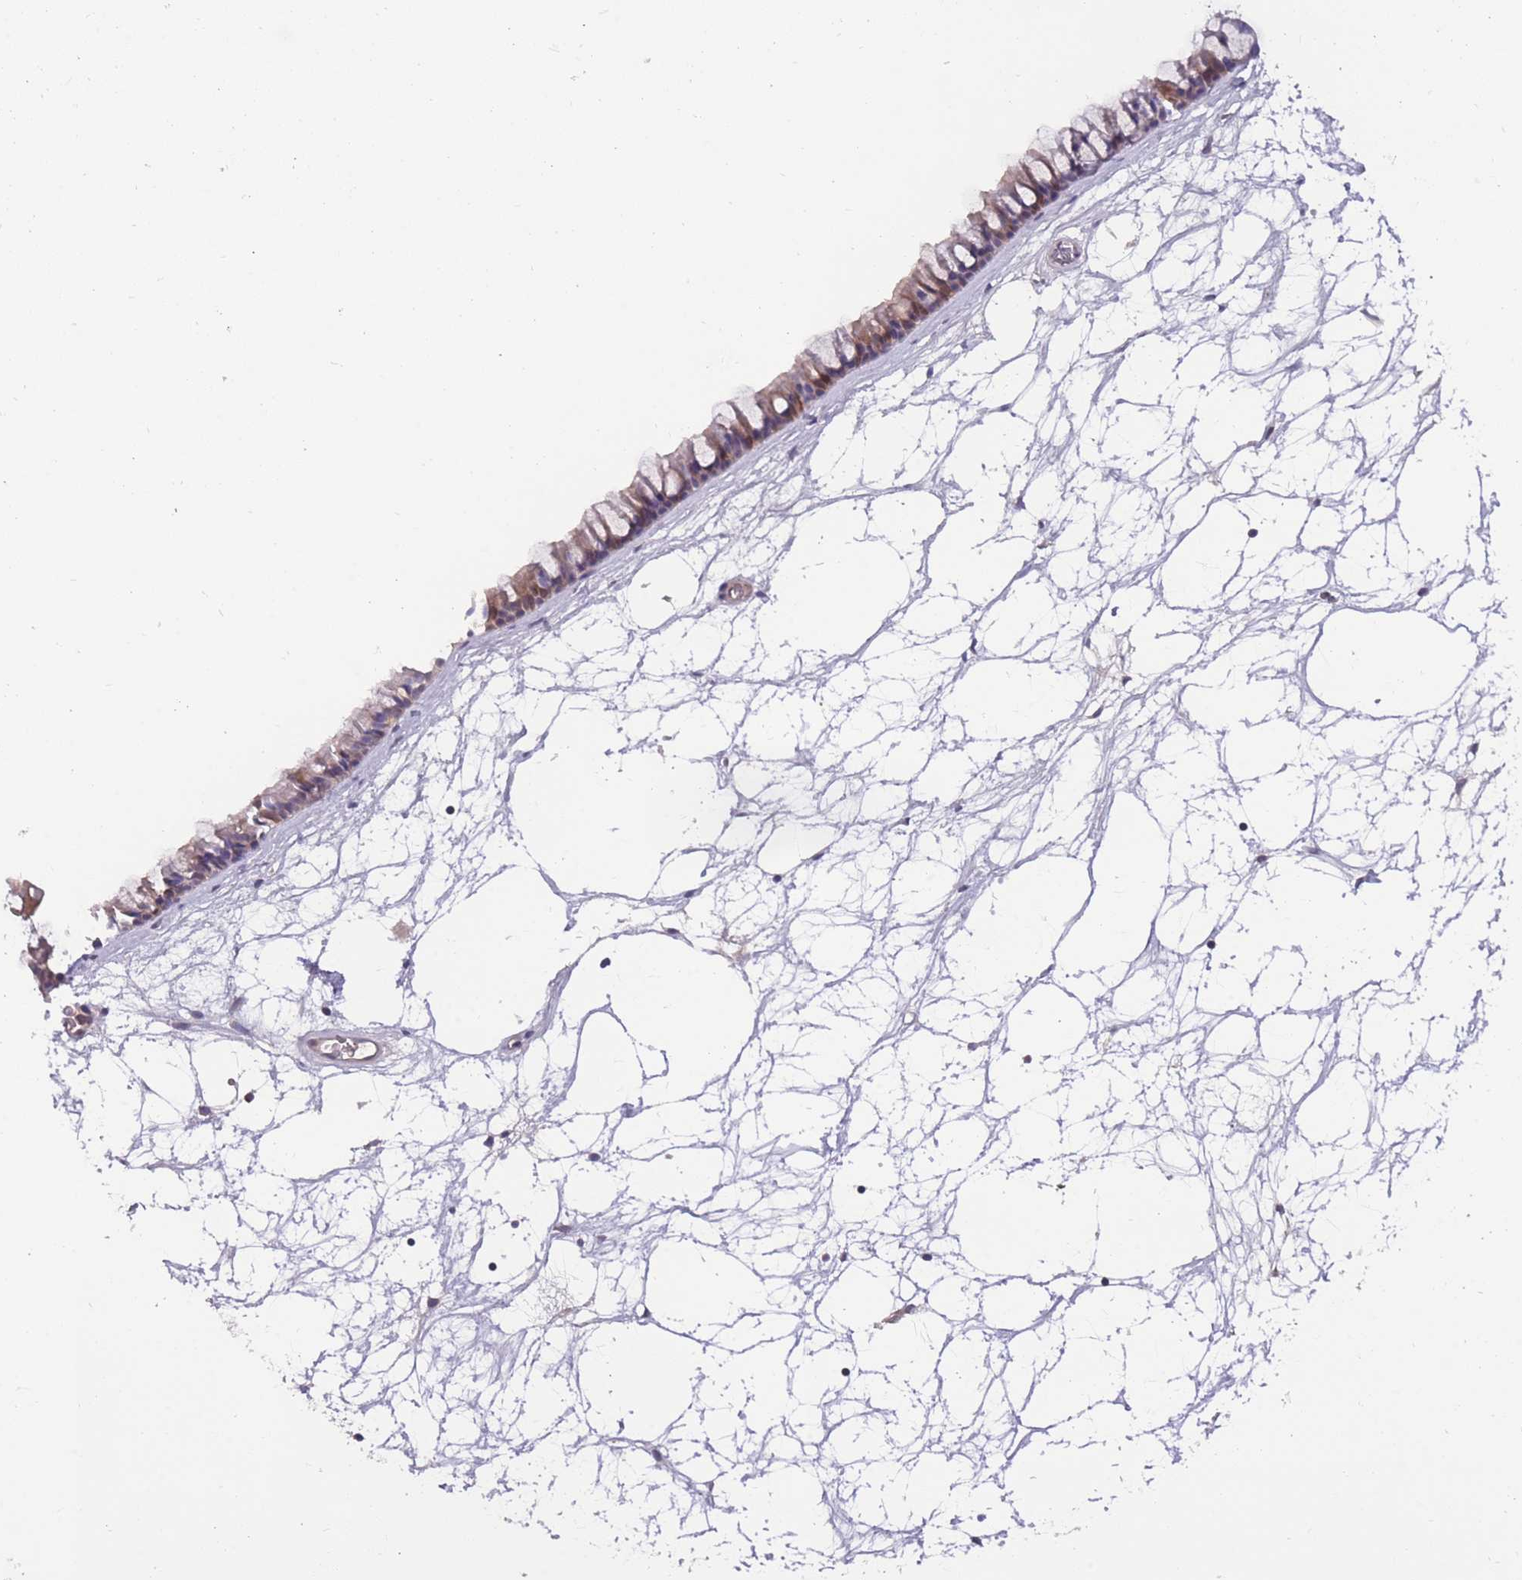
{"staining": {"intensity": "moderate", "quantity": ">75%", "location": "cytoplasmic/membranous,nuclear"}, "tissue": "nasopharynx", "cell_type": "Respiratory epithelial cells", "image_type": "normal", "snomed": [{"axis": "morphology", "description": "Normal tissue, NOS"}, {"axis": "topography", "description": "Nasopharynx"}], "caption": "Moderate cytoplasmic/membranous,nuclear staining is seen in about >75% of respiratory epithelial cells in normal nasopharynx. (DAB (3,3'-diaminobenzidine) IHC, brown staining for protein, blue staining for nuclei).", "gene": "UBE2NL", "patient": {"sex": "male", "age": 64}}